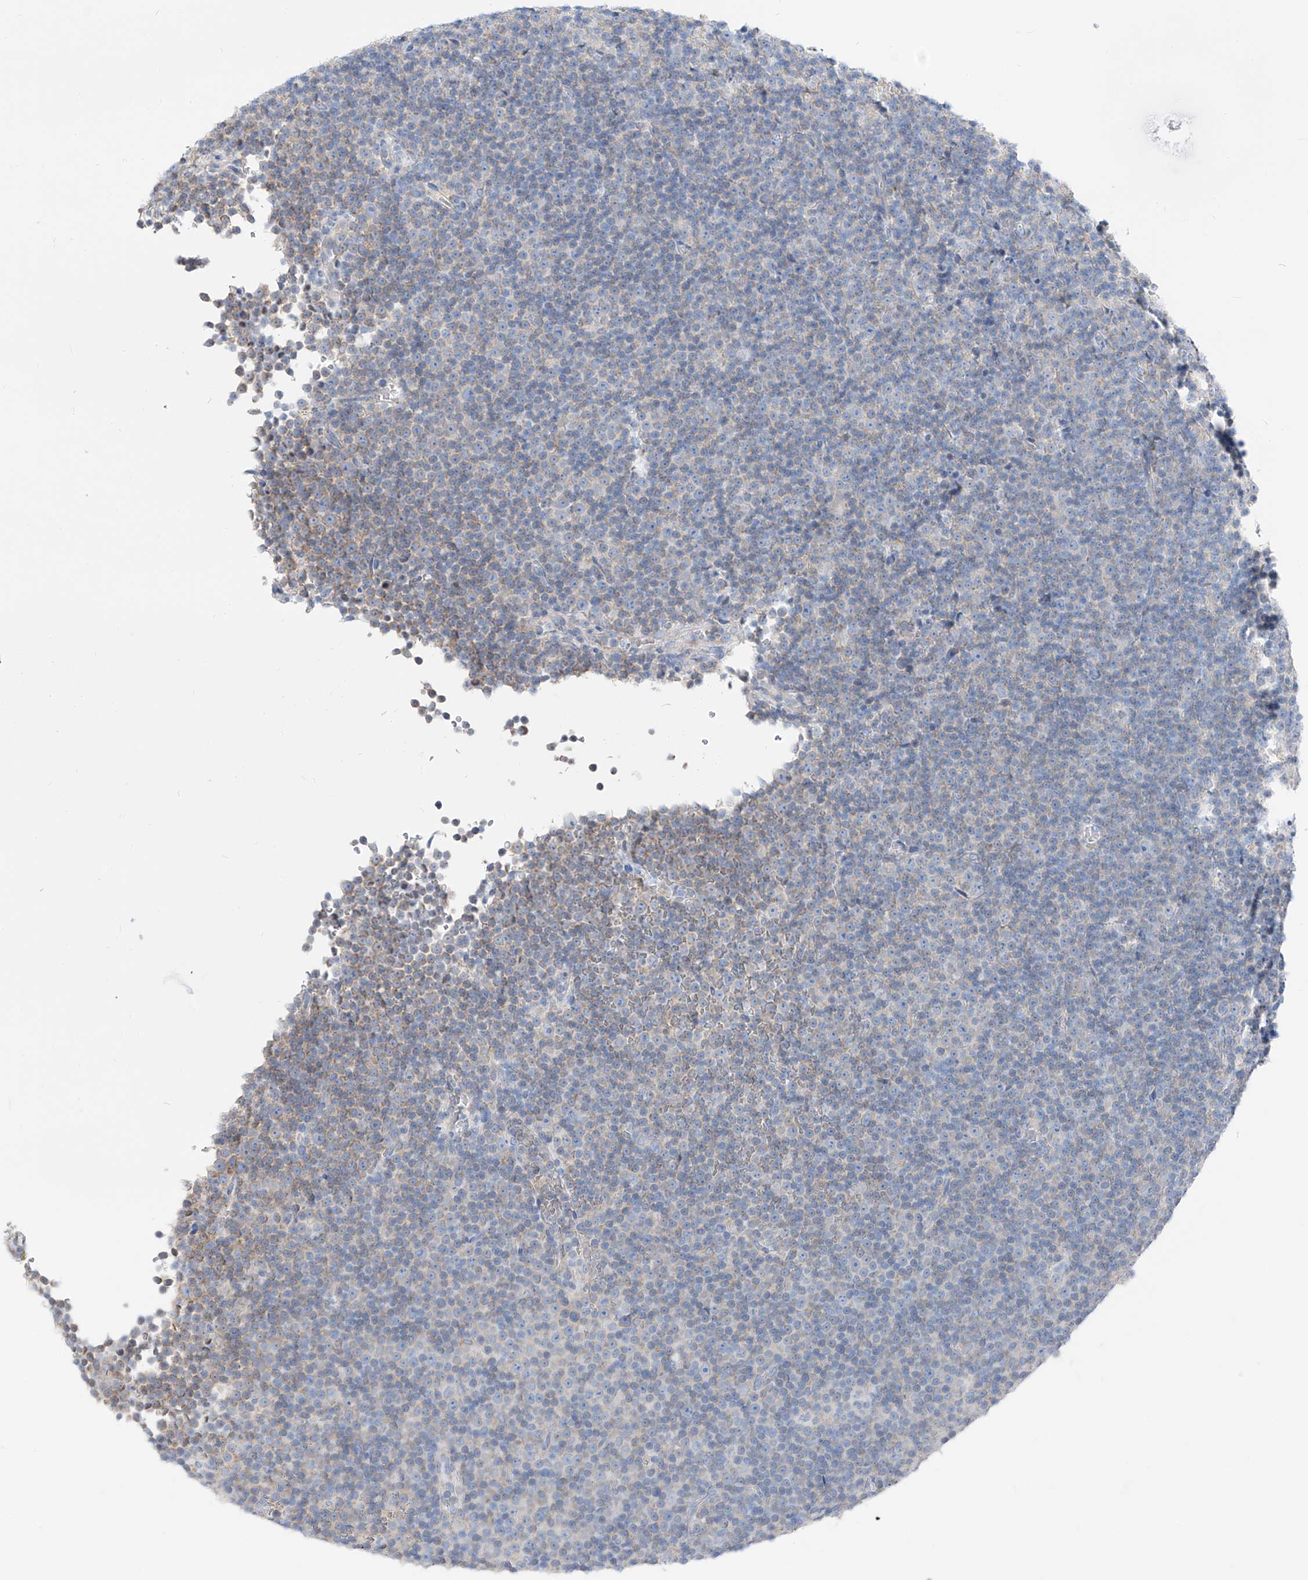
{"staining": {"intensity": "negative", "quantity": "none", "location": "none"}, "tissue": "lymphoma", "cell_type": "Tumor cells", "image_type": "cancer", "snomed": [{"axis": "morphology", "description": "Malignant lymphoma, non-Hodgkin's type, Low grade"}, {"axis": "topography", "description": "Lymph node"}], "caption": "DAB immunohistochemical staining of lymphoma shows no significant expression in tumor cells. (DAB (3,3'-diaminobenzidine) immunohistochemistry (IHC), high magnification).", "gene": "UFL1", "patient": {"sex": "female", "age": 67}}